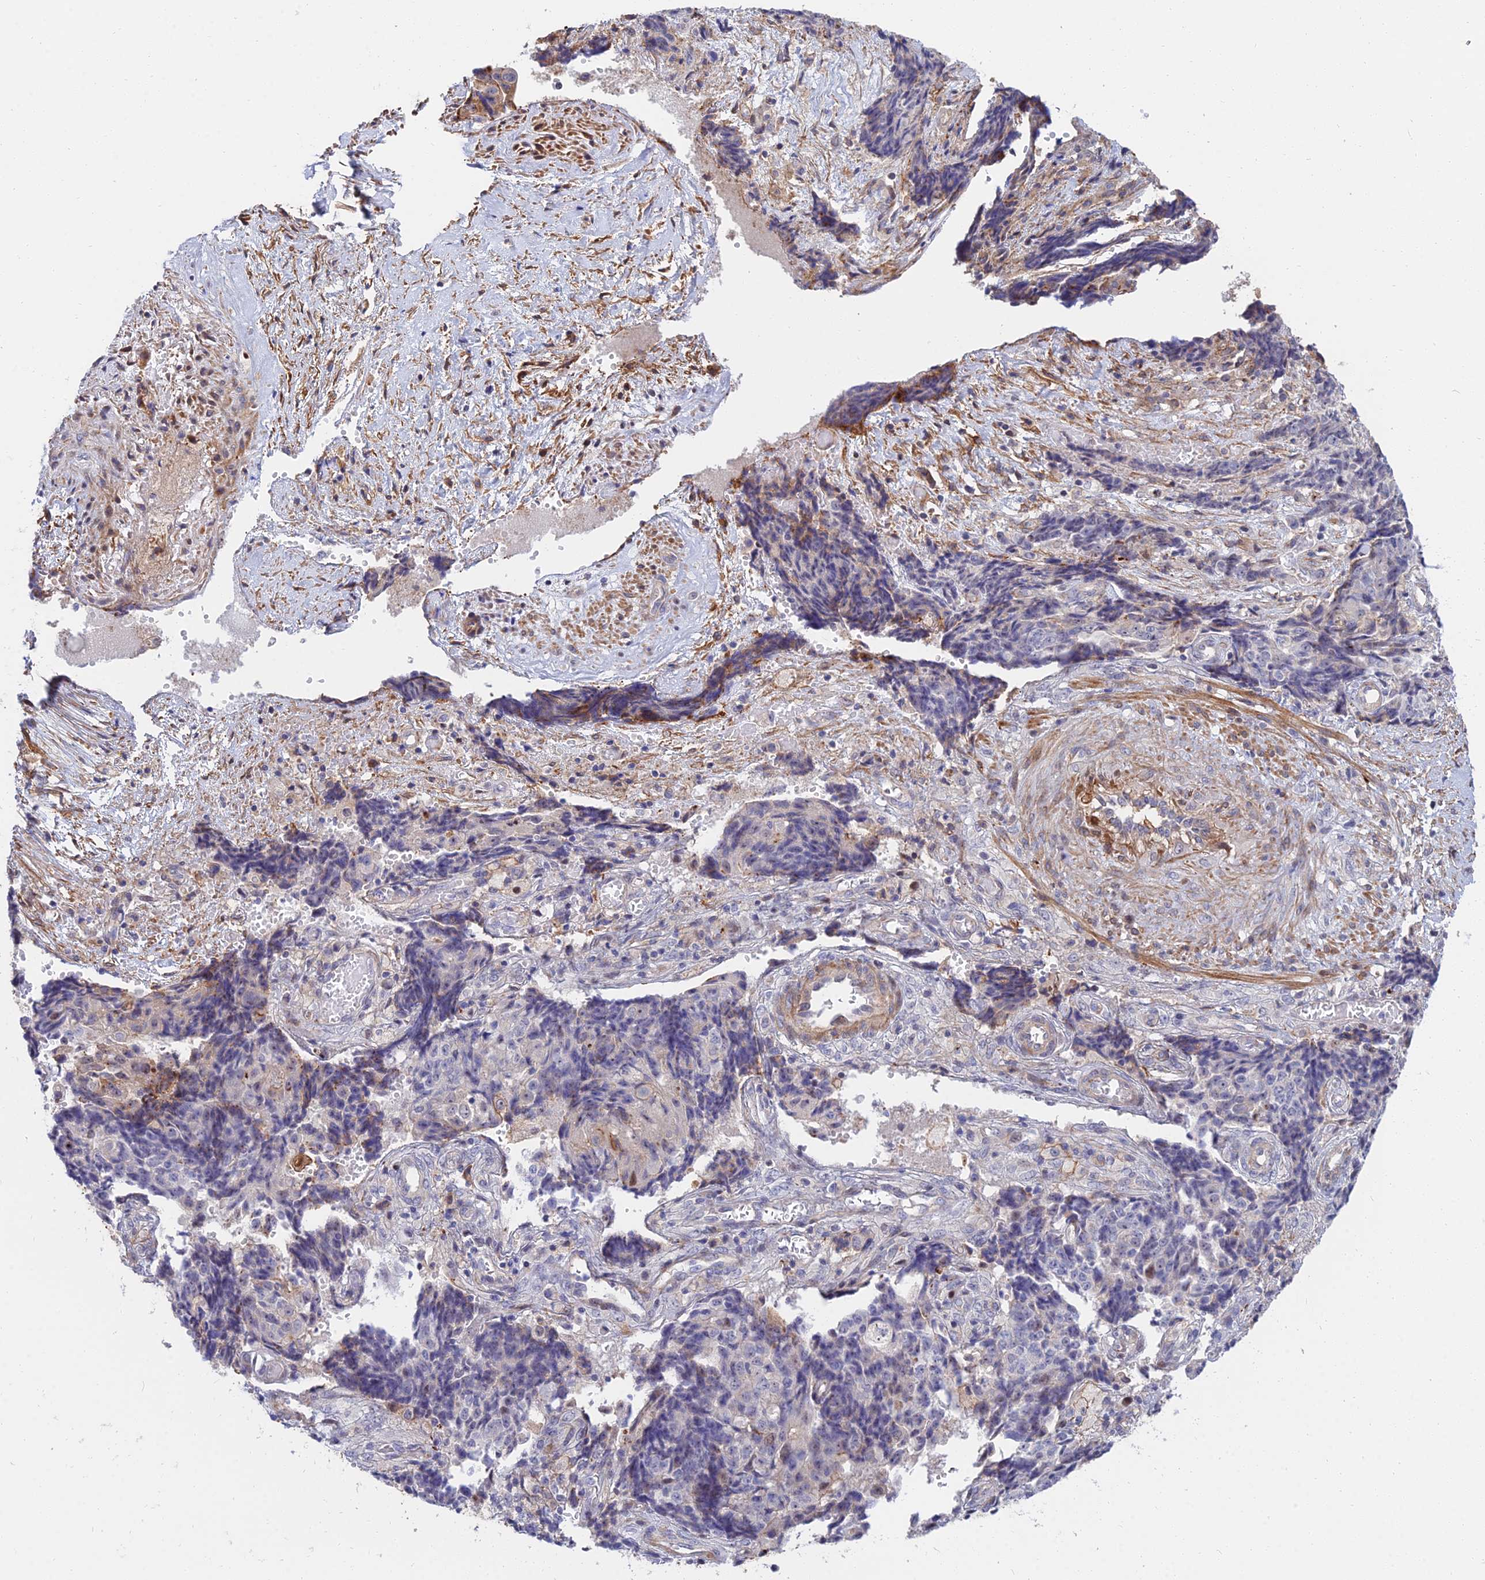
{"staining": {"intensity": "negative", "quantity": "none", "location": "none"}, "tissue": "ovarian cancer", "cell_type": "Tumor cells", "image_type": "cancer", "snomed": [{"axis": "morphology", "description": "Carcinoma, endometroid"}, {"axis": "topography", "description": "Ovary"}], "caption": "This is an IHC image of human ovarian cancer. There is no expression in tumor cells.", "gene": "TRIM43B", "patient": {"sex": "female", "age": 42}}